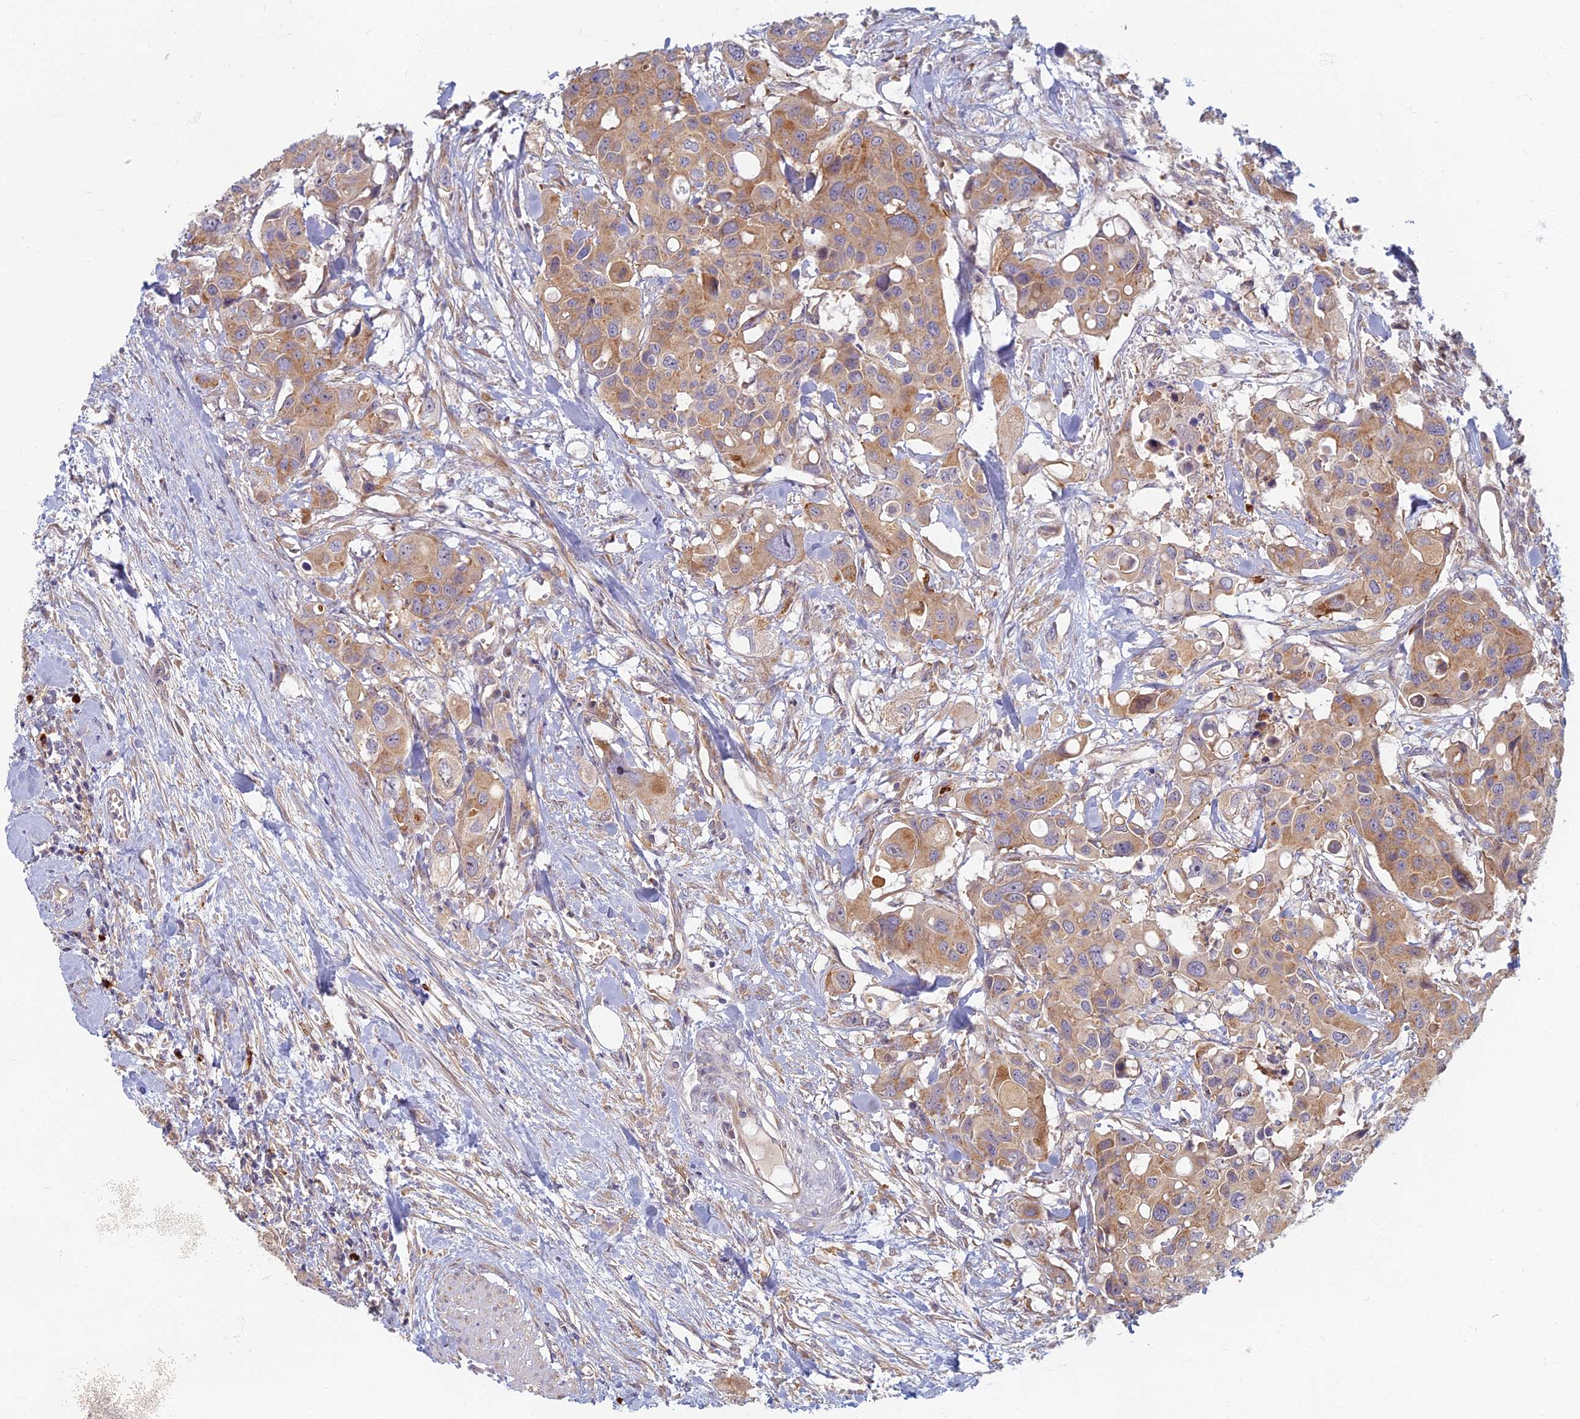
{"staining": {"intensity": "moderate", "quantity": ">75%", "location": "cytoplasmic/membranous"}, "tissue": "colorectal cancer", "cell_type": "Tumor cells", "image_type": "cancer", "snomed": [{"axis": "morphology", "description": "Adenocarcinoma, NOS"}, {"axis": "topography", "description": "Colon"}], "caption": "This is a micrograph of IHC staining of colorectal cancer (adenocarcinoma), which shows moderate staining in the cytoplasmic/membranous of tumor cells.", "gene": "PROX2", "patient": {"sex": "male", "age": 77}}